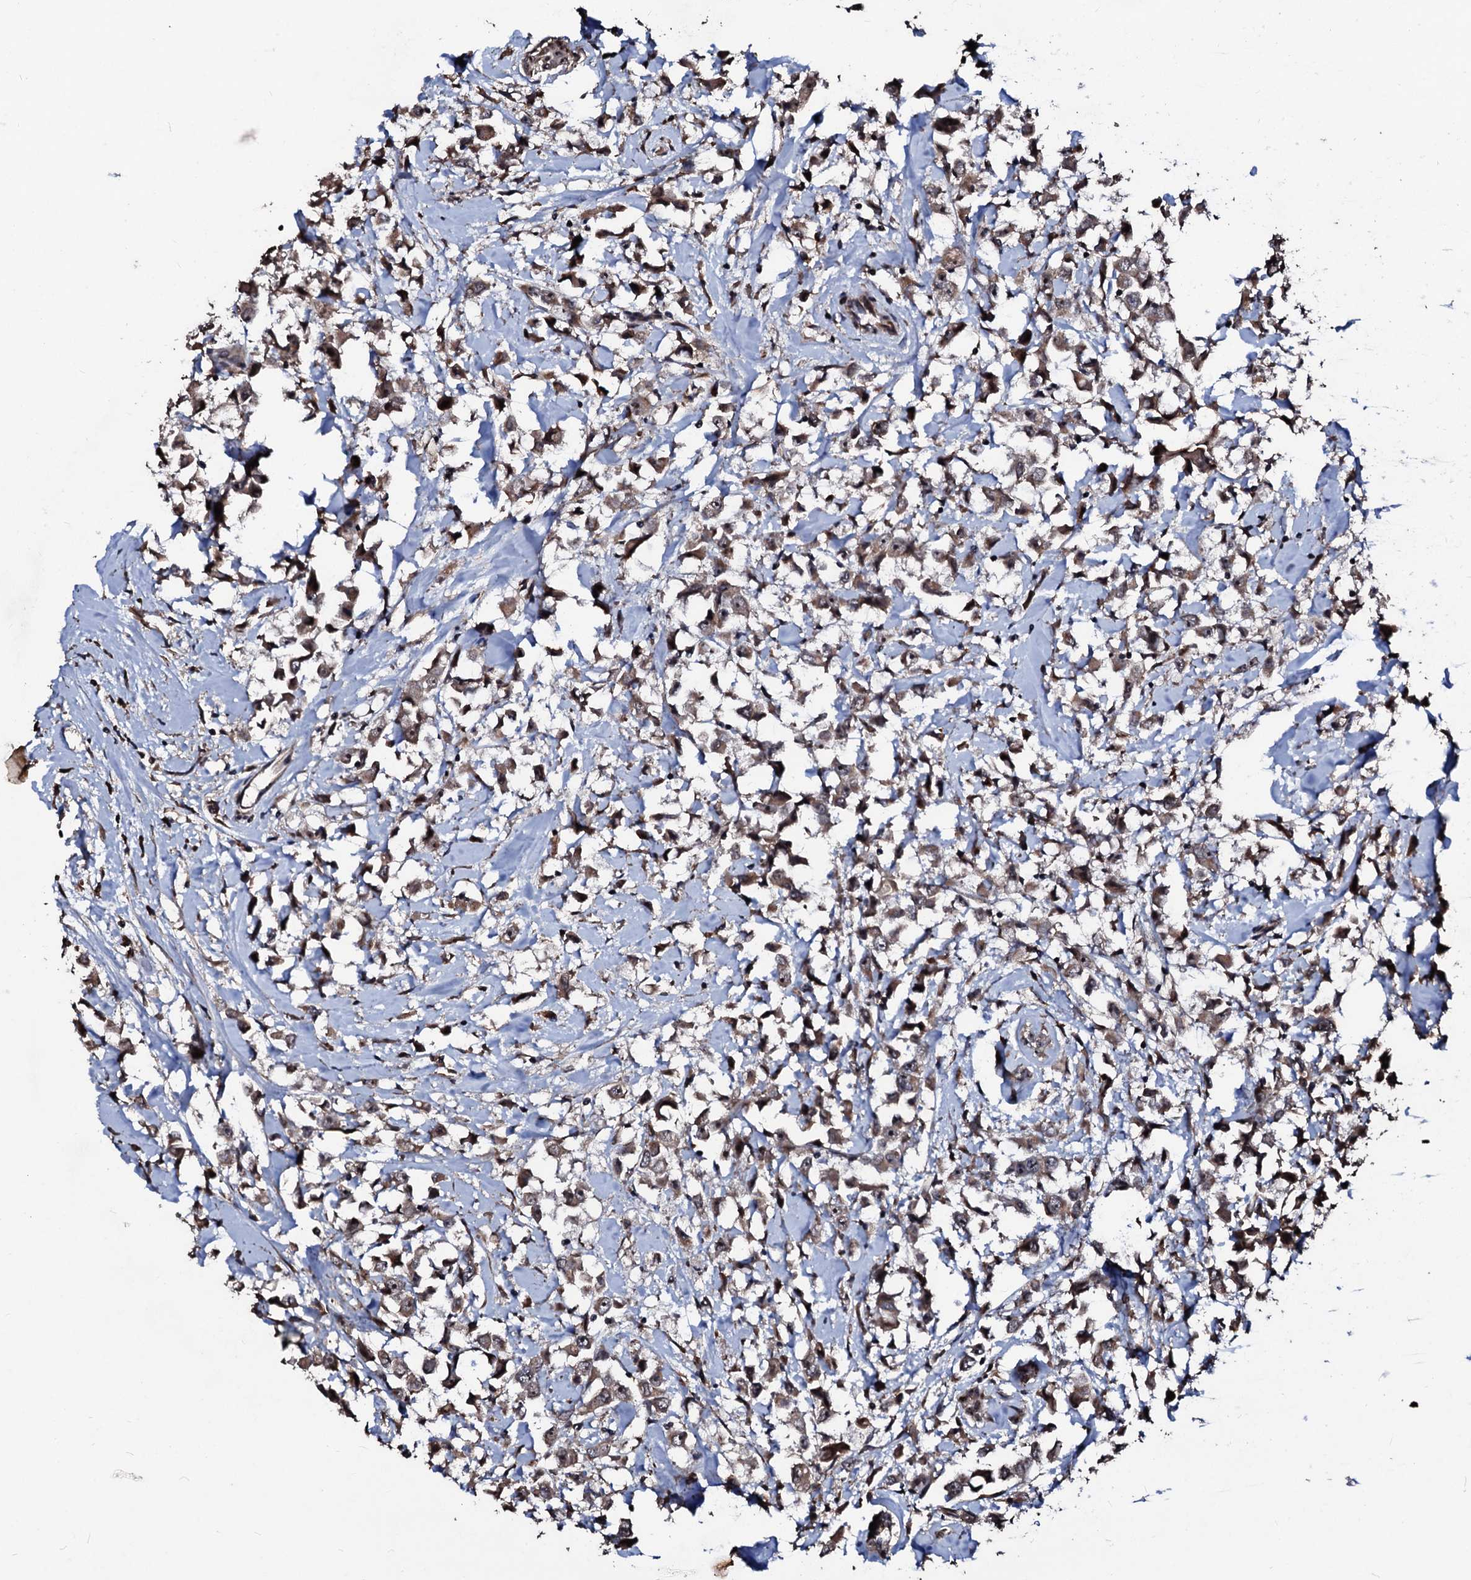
{"staining": {"intensity": "weak", "quantity": ">75%", "location": "cytoplasmic/membranous,nuclear"}, "tissue": "breast cancer", "cell_type": "Tumor cells", "image_type": "cancer", "snomed": [{"axis": "morphology", "description": "Duct carcinoma"}, {"axis": "topography", "description": "Breast"}], "caption": "Brown immunohistochemical staining in human breast intraductal carcinoma demonstrates weak cytoplasmic/membranous and nuclear staining in about >75% of tumor cells.", "gene": "SUPT7L", "patient": {"sex": "female", "age": 61}}